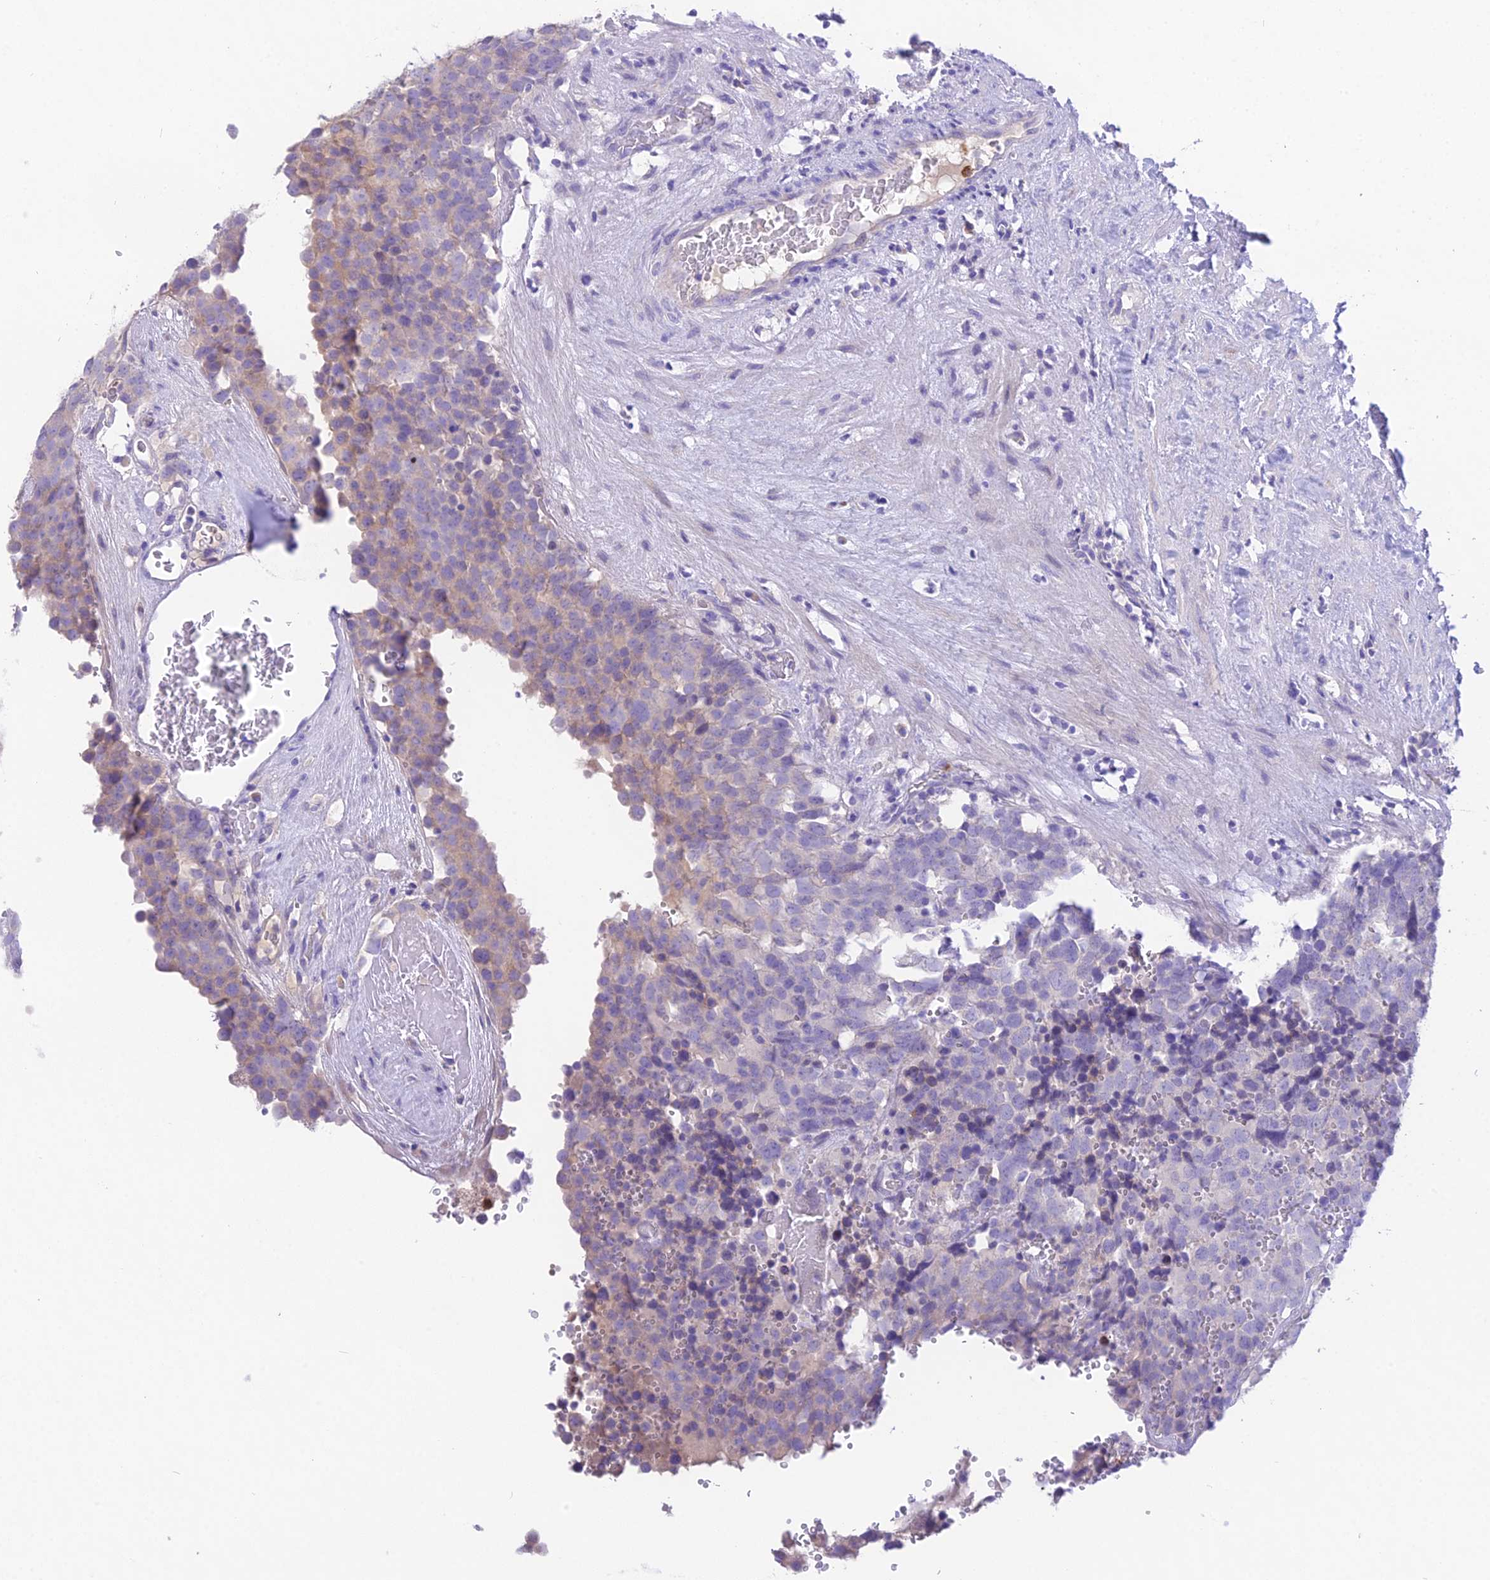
{"staining": {"intensity": "negative", "quantity": "none", "location": "none"}, "tissue": "testis cancer", "cell_type": "Tumor cells", "image_type": "cancer", "snomed": [{"axis": "morphology", "description": "Seminoma, NOS"}, {"axis": "topography", "description": "Testis"}], "caption": "Immunohistochemistry (IHC) histopathology image of neoplastic tissue: testis seminoma stained with DAB reveals no significant protein expression in tumor cells.", "gene": "KIAA0408", "patient": {"sex": "male", "age": 71}}